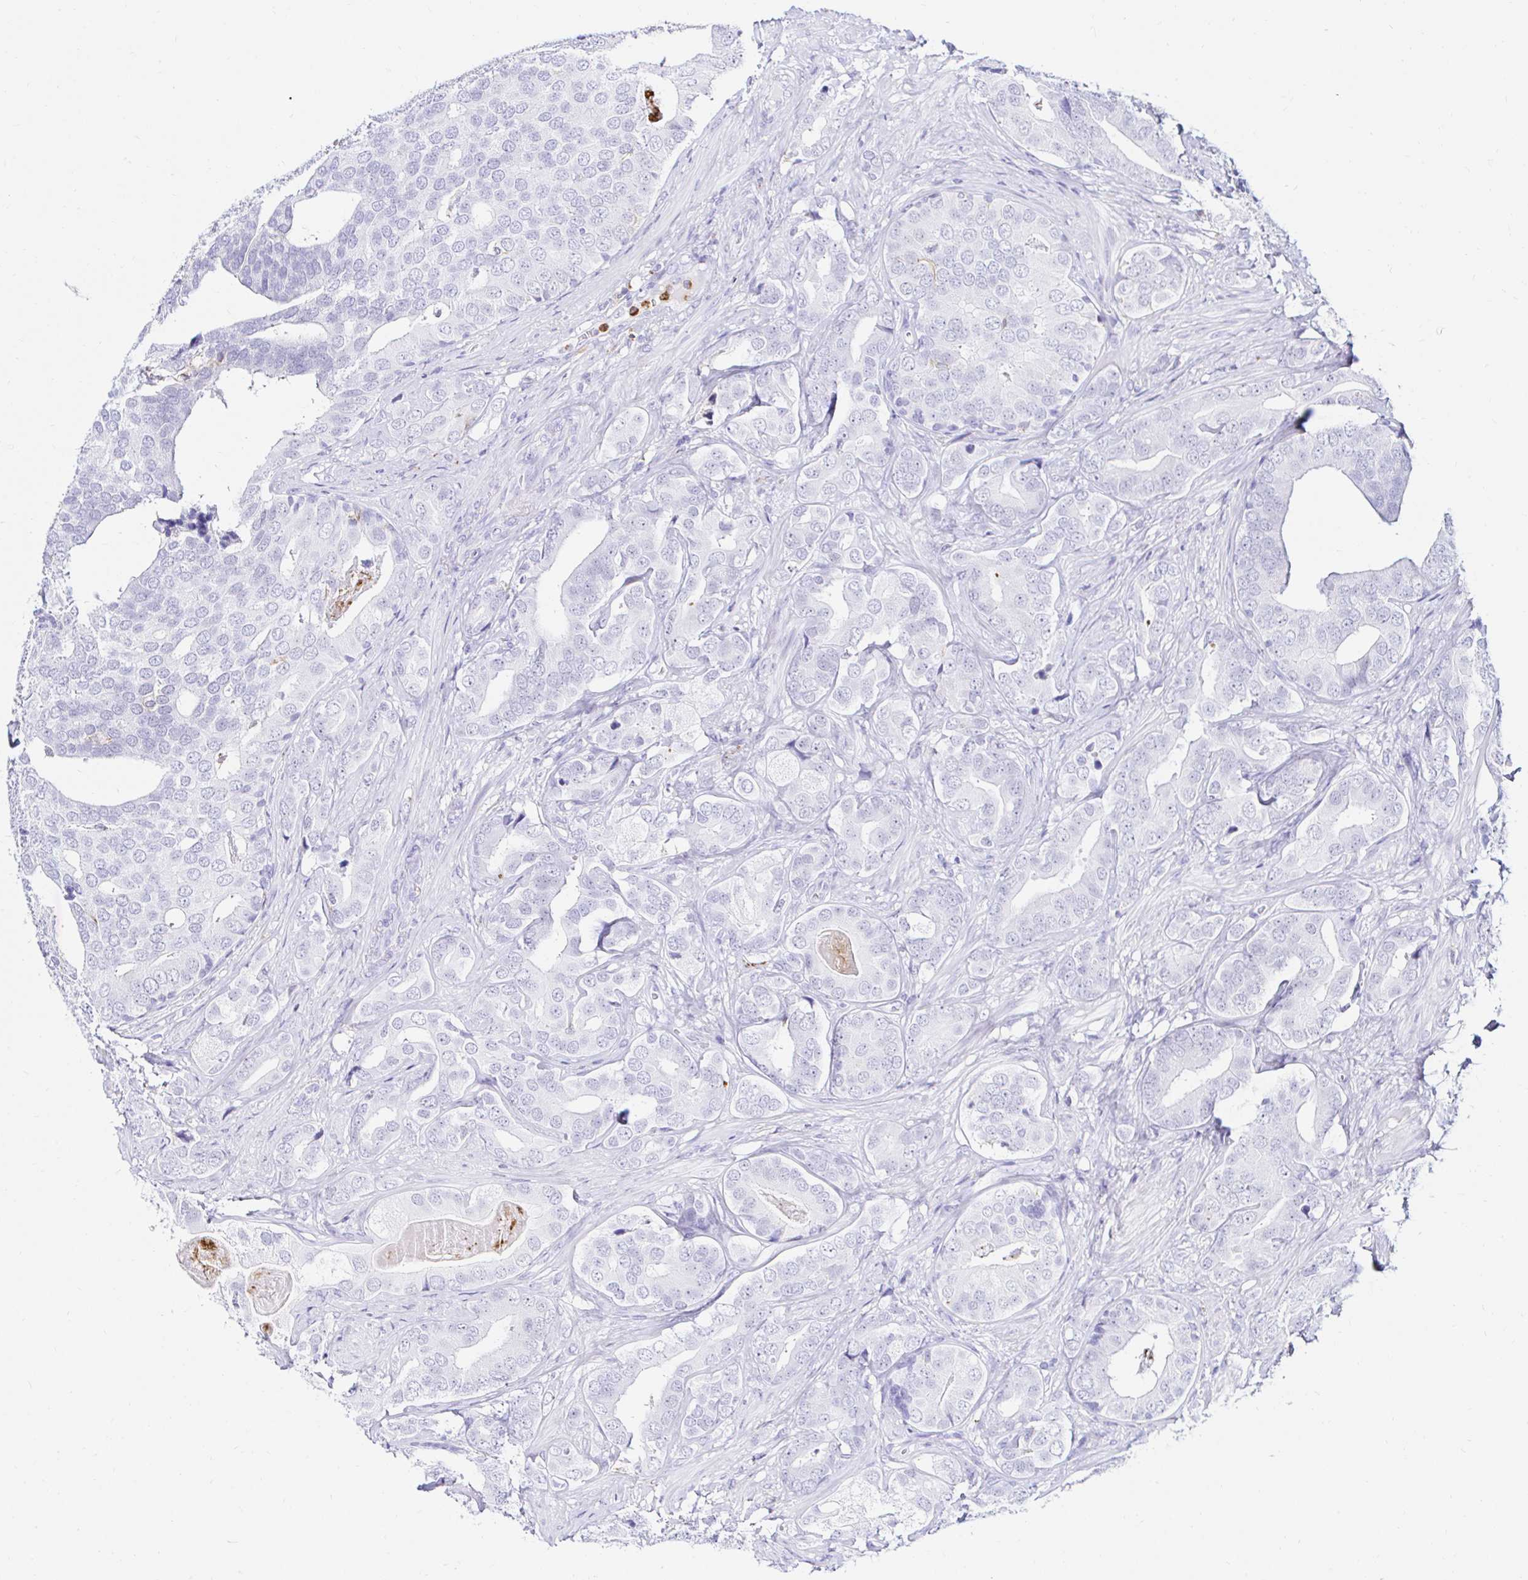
{"staining": {"intensity": "negative", "quantity": "none", "location": "none"}, "tissue": "prostate cancer", "cell_type": "Tumor cells", "image_type": "cancer", "snomed": [{"axis": "morphology", "description": "Adenocarcinoma, High grade"}, {"axis": "topography", "description": "Prostate"}], "caption": "Immunohistochemistry photomicrograph of neoplastic tissue: human prostate cancer (high-grade adenocarcinoma) stained with DAB displays no significant protein positivity in tumor cells.", "gene": "CYBB", "patient": {"sex": "male", "age": 62}}